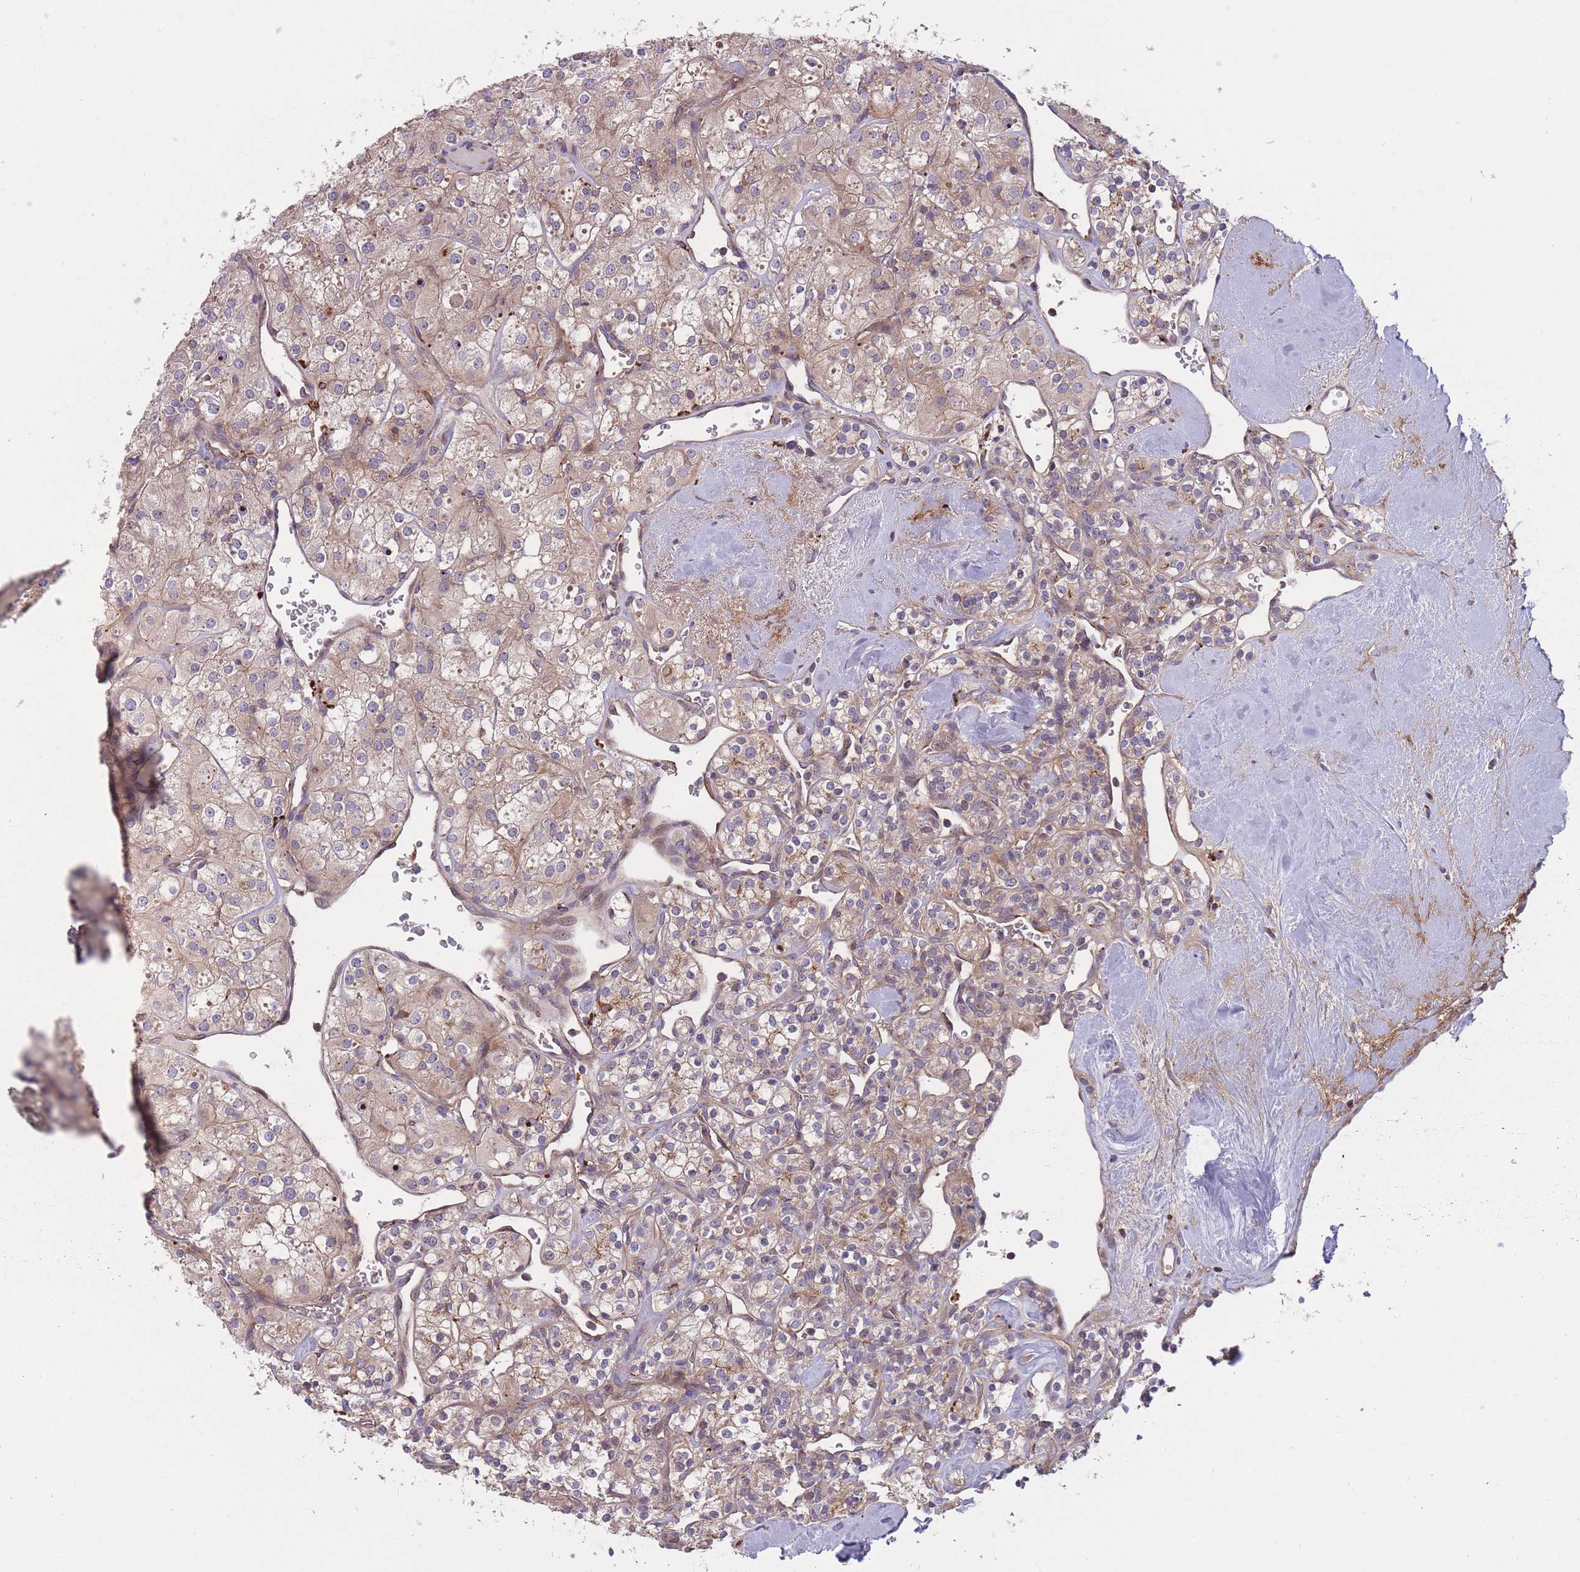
{"staining": {"intensity": "weak", "quantity": ">75%", "location": "cytoplasmic/membranous"}, "tissue": "renal cancer", "cell_type": "Tumor cells", "image_type": "cancer", "snomed": [{"axis": "morphology", "description": "Adenocarcinoma, NOS"}, {"axis": "topography", "description": "Kidney"}], "caption": "A brown stain highlights weak cytoplasmic/membranous staining of a protein in renal cancer (adenocarcinoma) tumor cells.", "gene": "ITPKC", "patient": {"sex": "male", "age": 77}}